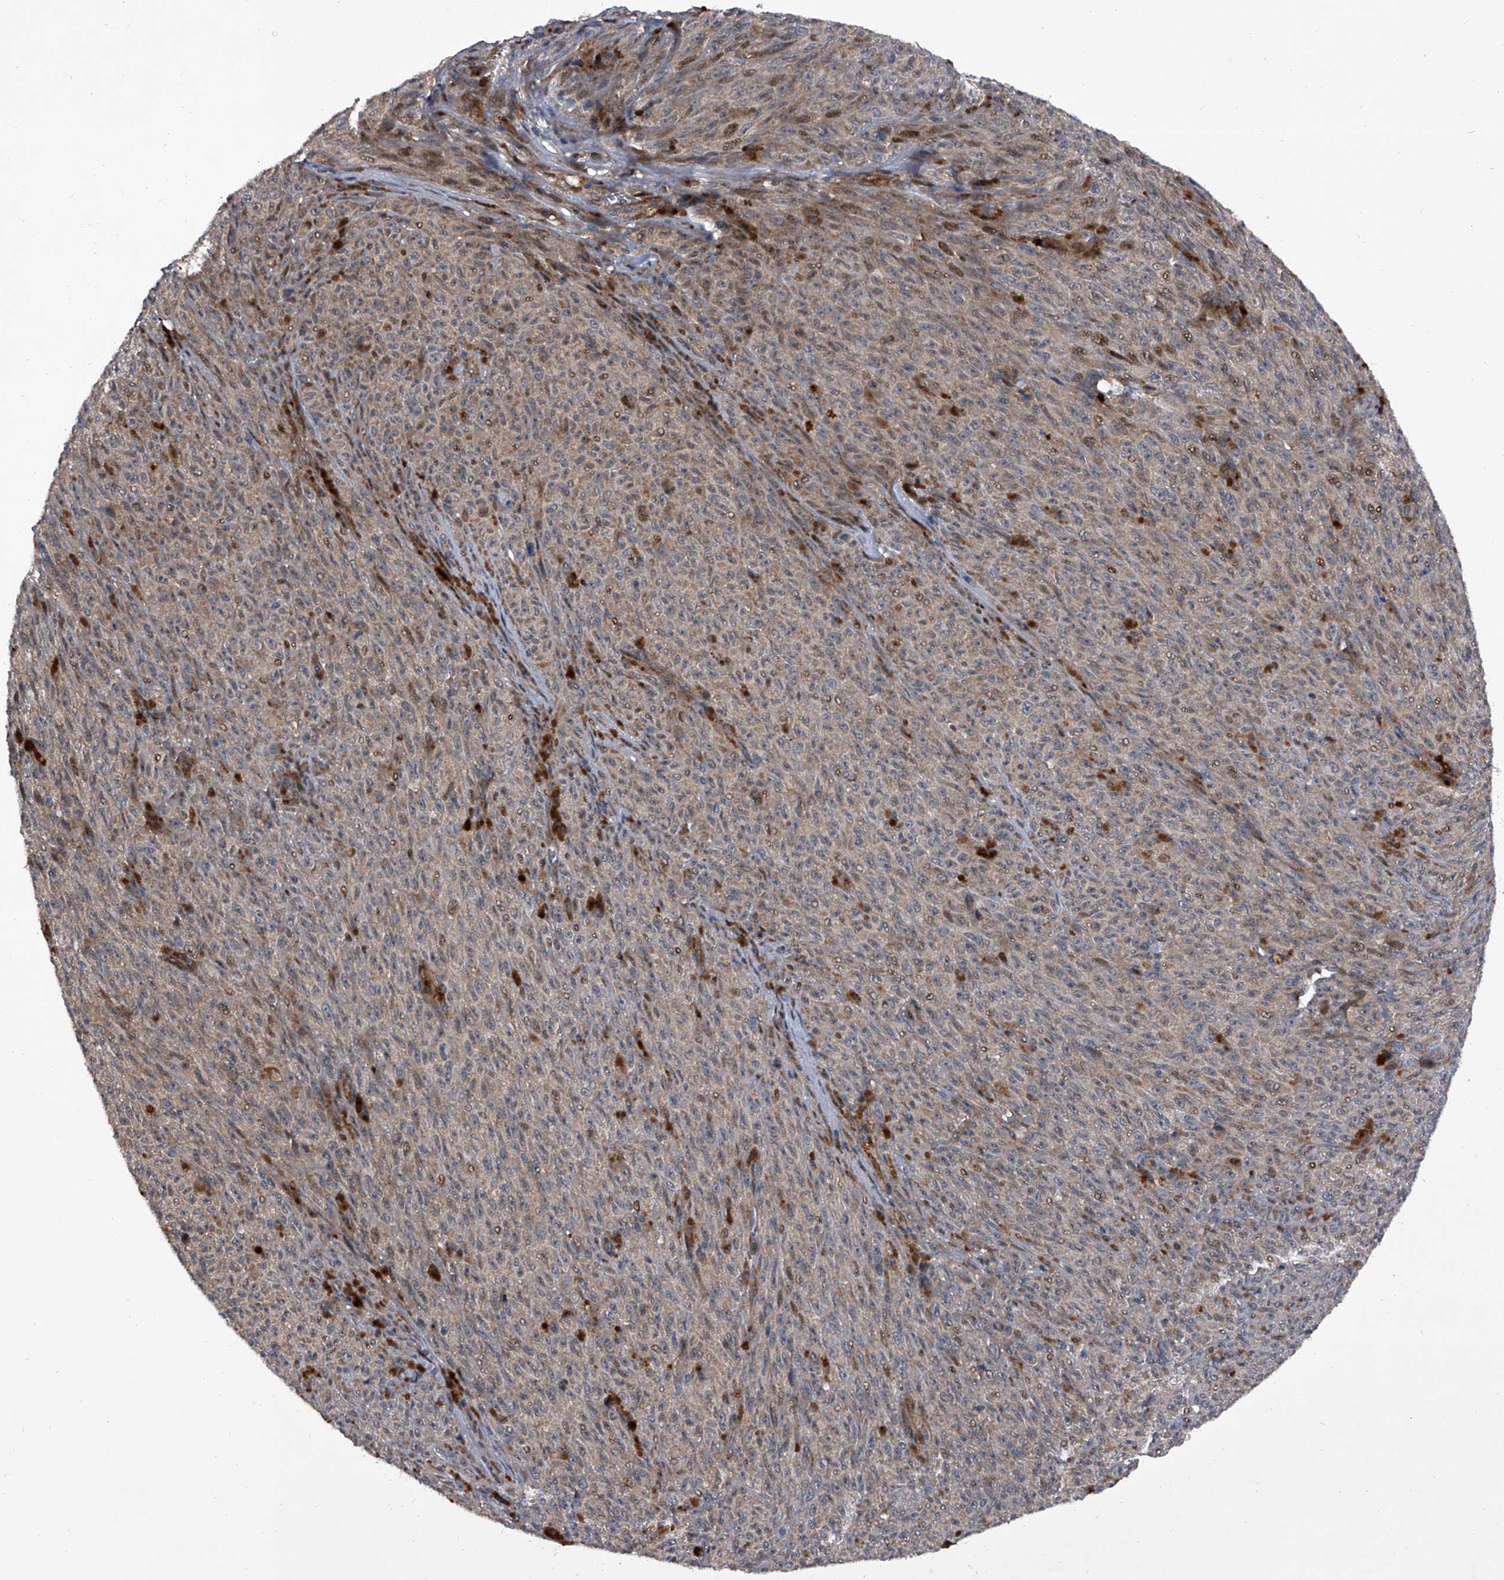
{"staining": {"intensity": "weak", "quantity": ">75%", "location": "cytoplasmic/membranous"}, "tissue": "melanoma", "cell_type": "Tumor cells", "image_type": "cancer", "snomed": [{"axis": "morphology", "description": "Malignant melanoma, NOS"}, {"axis": "topography", "description": "Skin"}], "caption": "A brown stain labels weak cytoplasmic/membranous expression of a protein in malignant melanoma tumor cells. The protein of interest is shown in brown color, while the nuclei are stained blue.", "gene": "ELK4", "patient": {"sex": "female", "age": 82}}